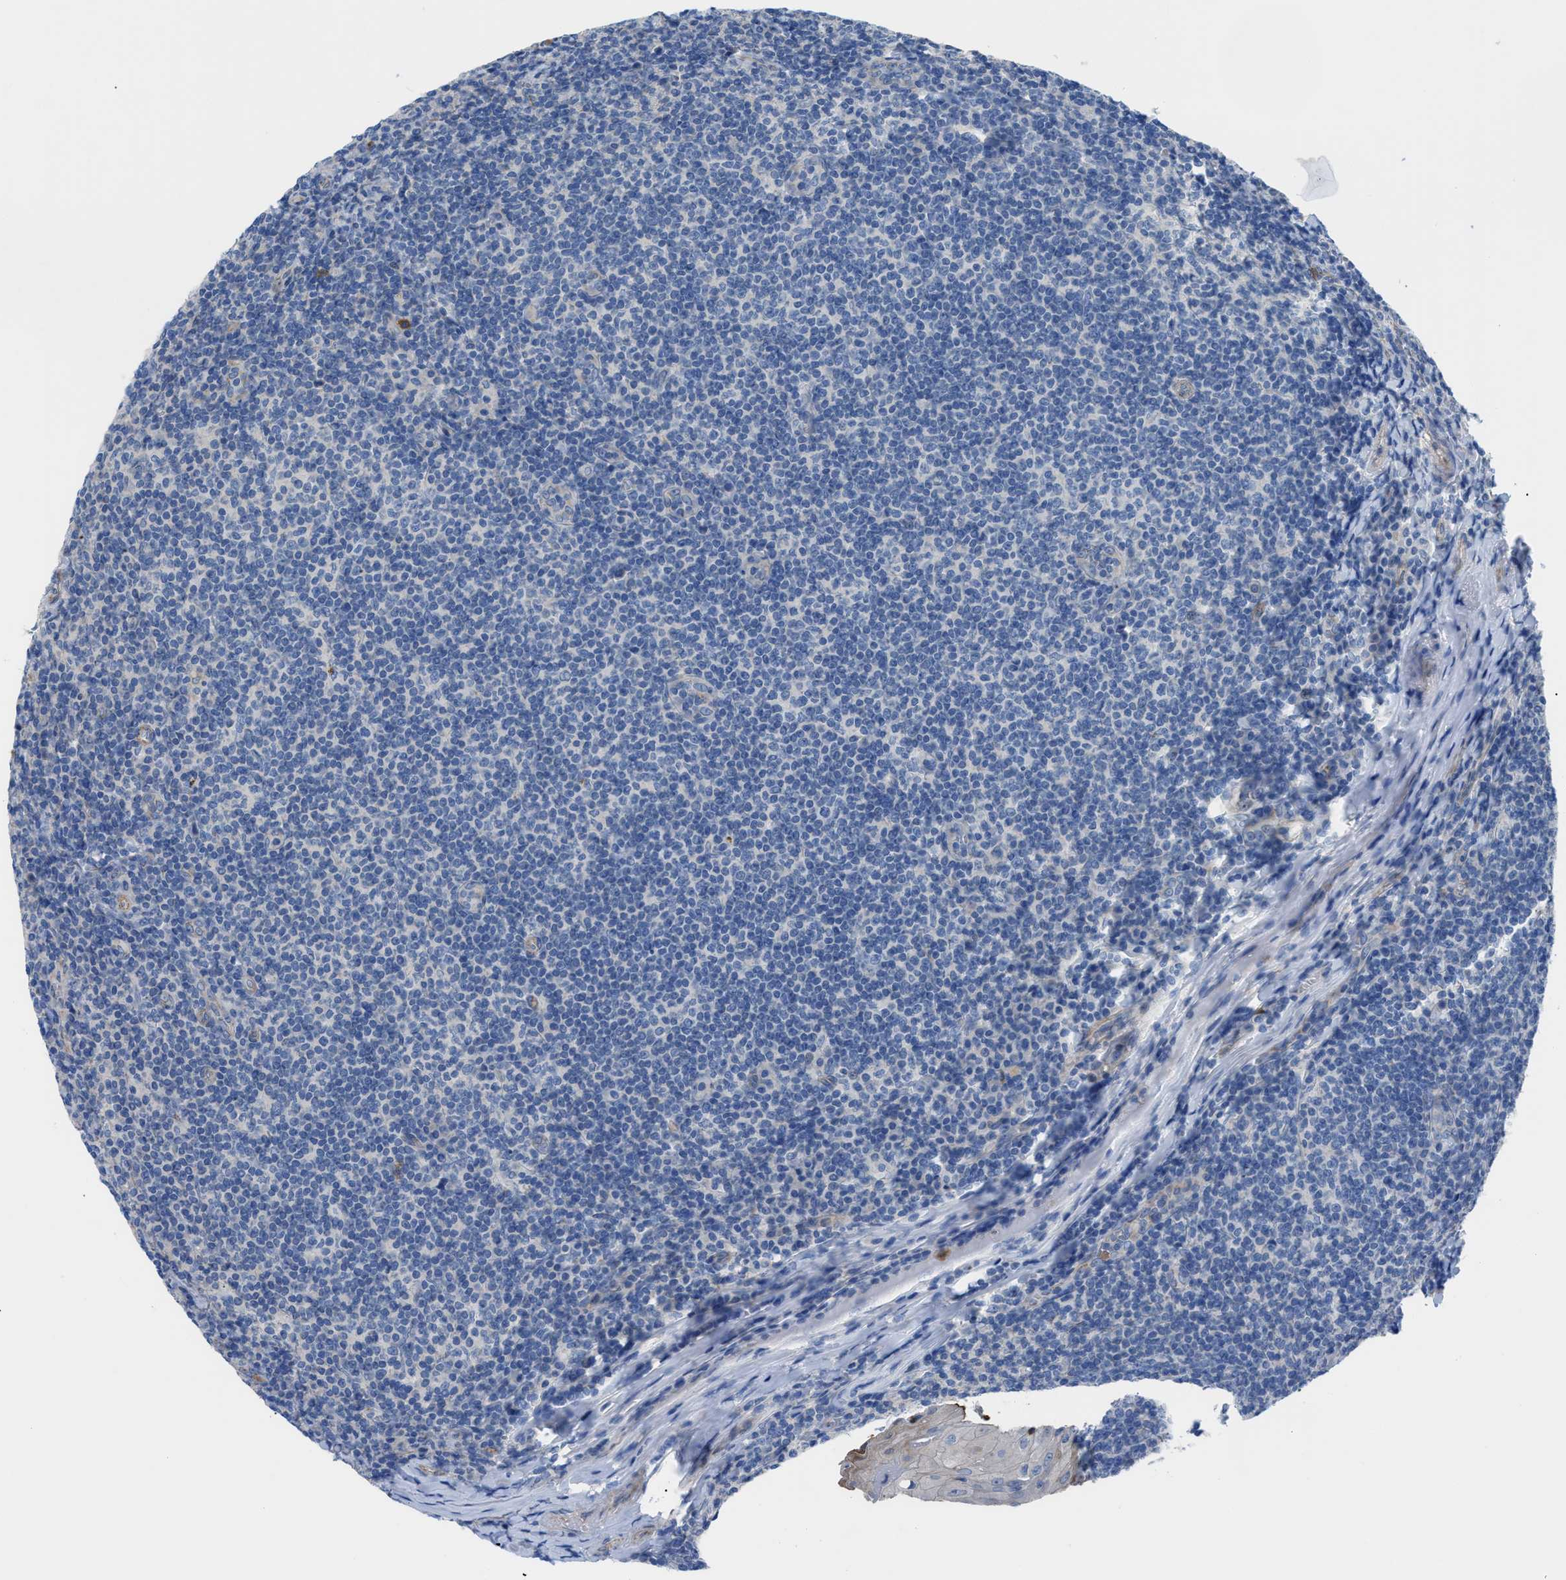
{"staining": {"intensity": "negative", "quantity": "none", "location": "none"}, "tissue": "tonsil", "cell_type": "Germinal center cells", "image_type": "normal", "snomed": [{"axis": "morphology", "description": "Normal tissue, NOS"}, {"axis": "topography", "description": "Tonsil"}], "caption": "Normal tonsil was stained to show a protein in brown. There is no significant expression in germinal center cells. Nuclei are stained in blue.", "gene": "ITPR1", "patient": {"sex": "male", "age": 37}}